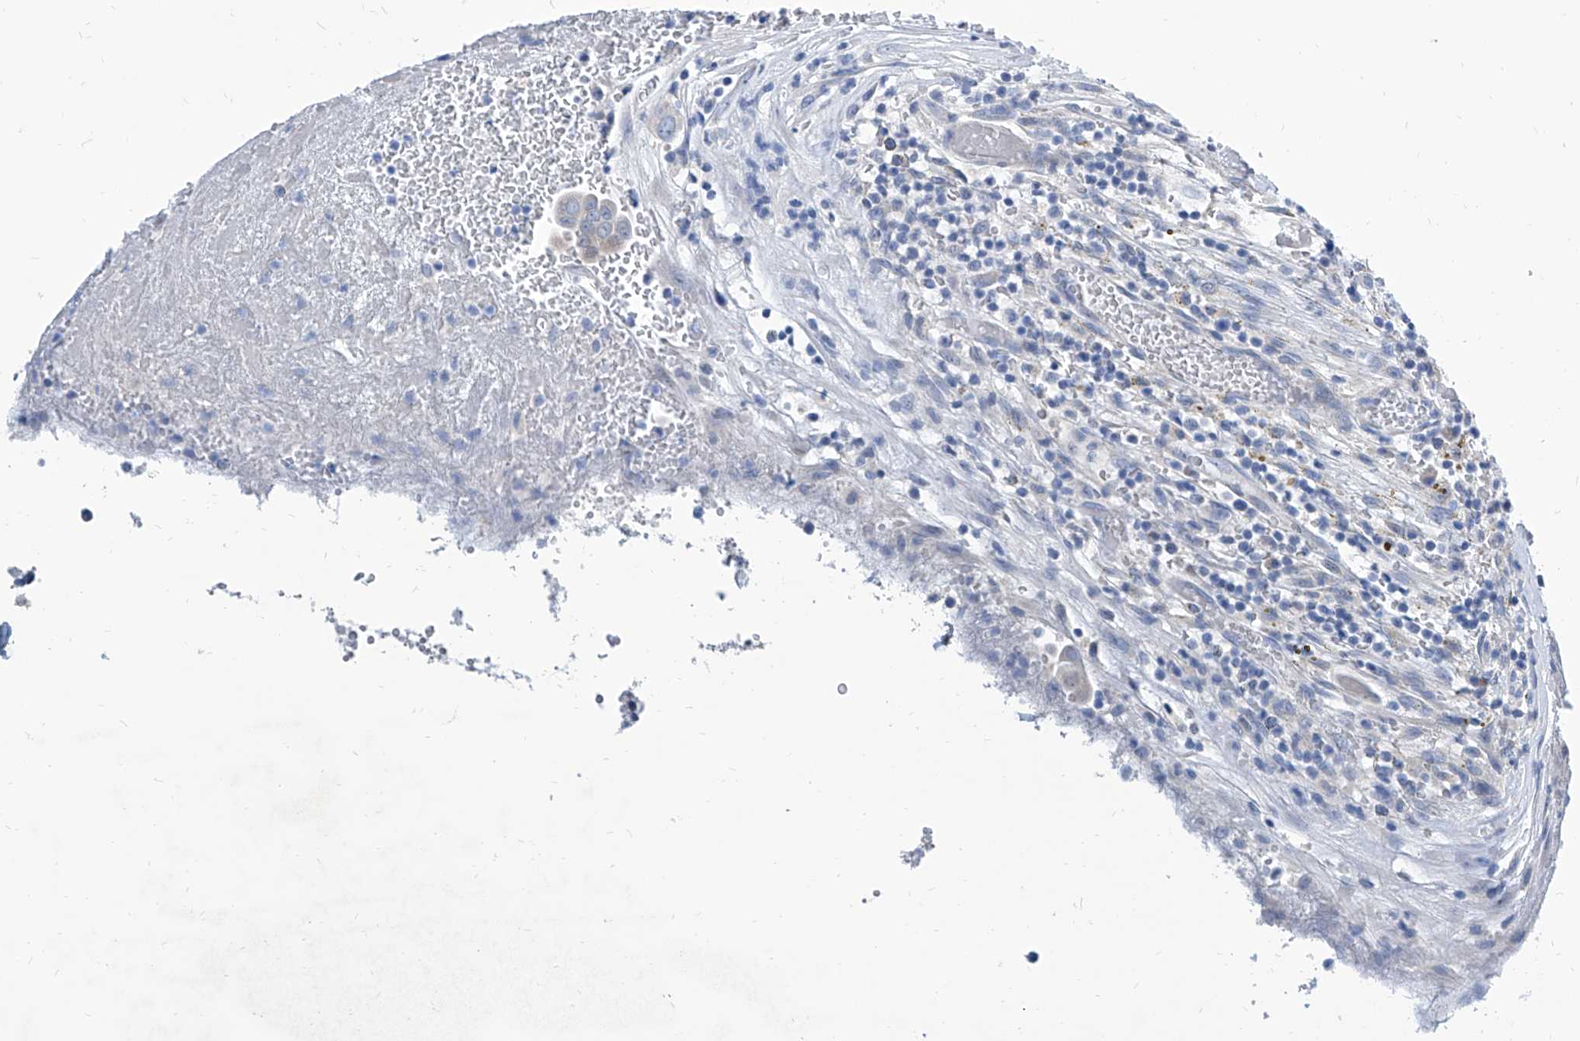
{"staining": {"intensity": "negative", "quantity": "none", "location": "none"}, "tissue": "thyroid cancer", "cell_type": "Tumor cells", "image_type": "cancer", "snomed": [{"axis": "morphology", "description": "Papillary adenocarcinoma, NOS"}, {"axis": "topography", "description": "Thyroid gland"}], "caption": "Immunohistochemistry image of neoplastic tissue: thyroid cancer stained with DAB reveals no significant protein staining in tumor cells.", "gene": "ZNF519", "patient": {"sex": "male", "age": 77}}